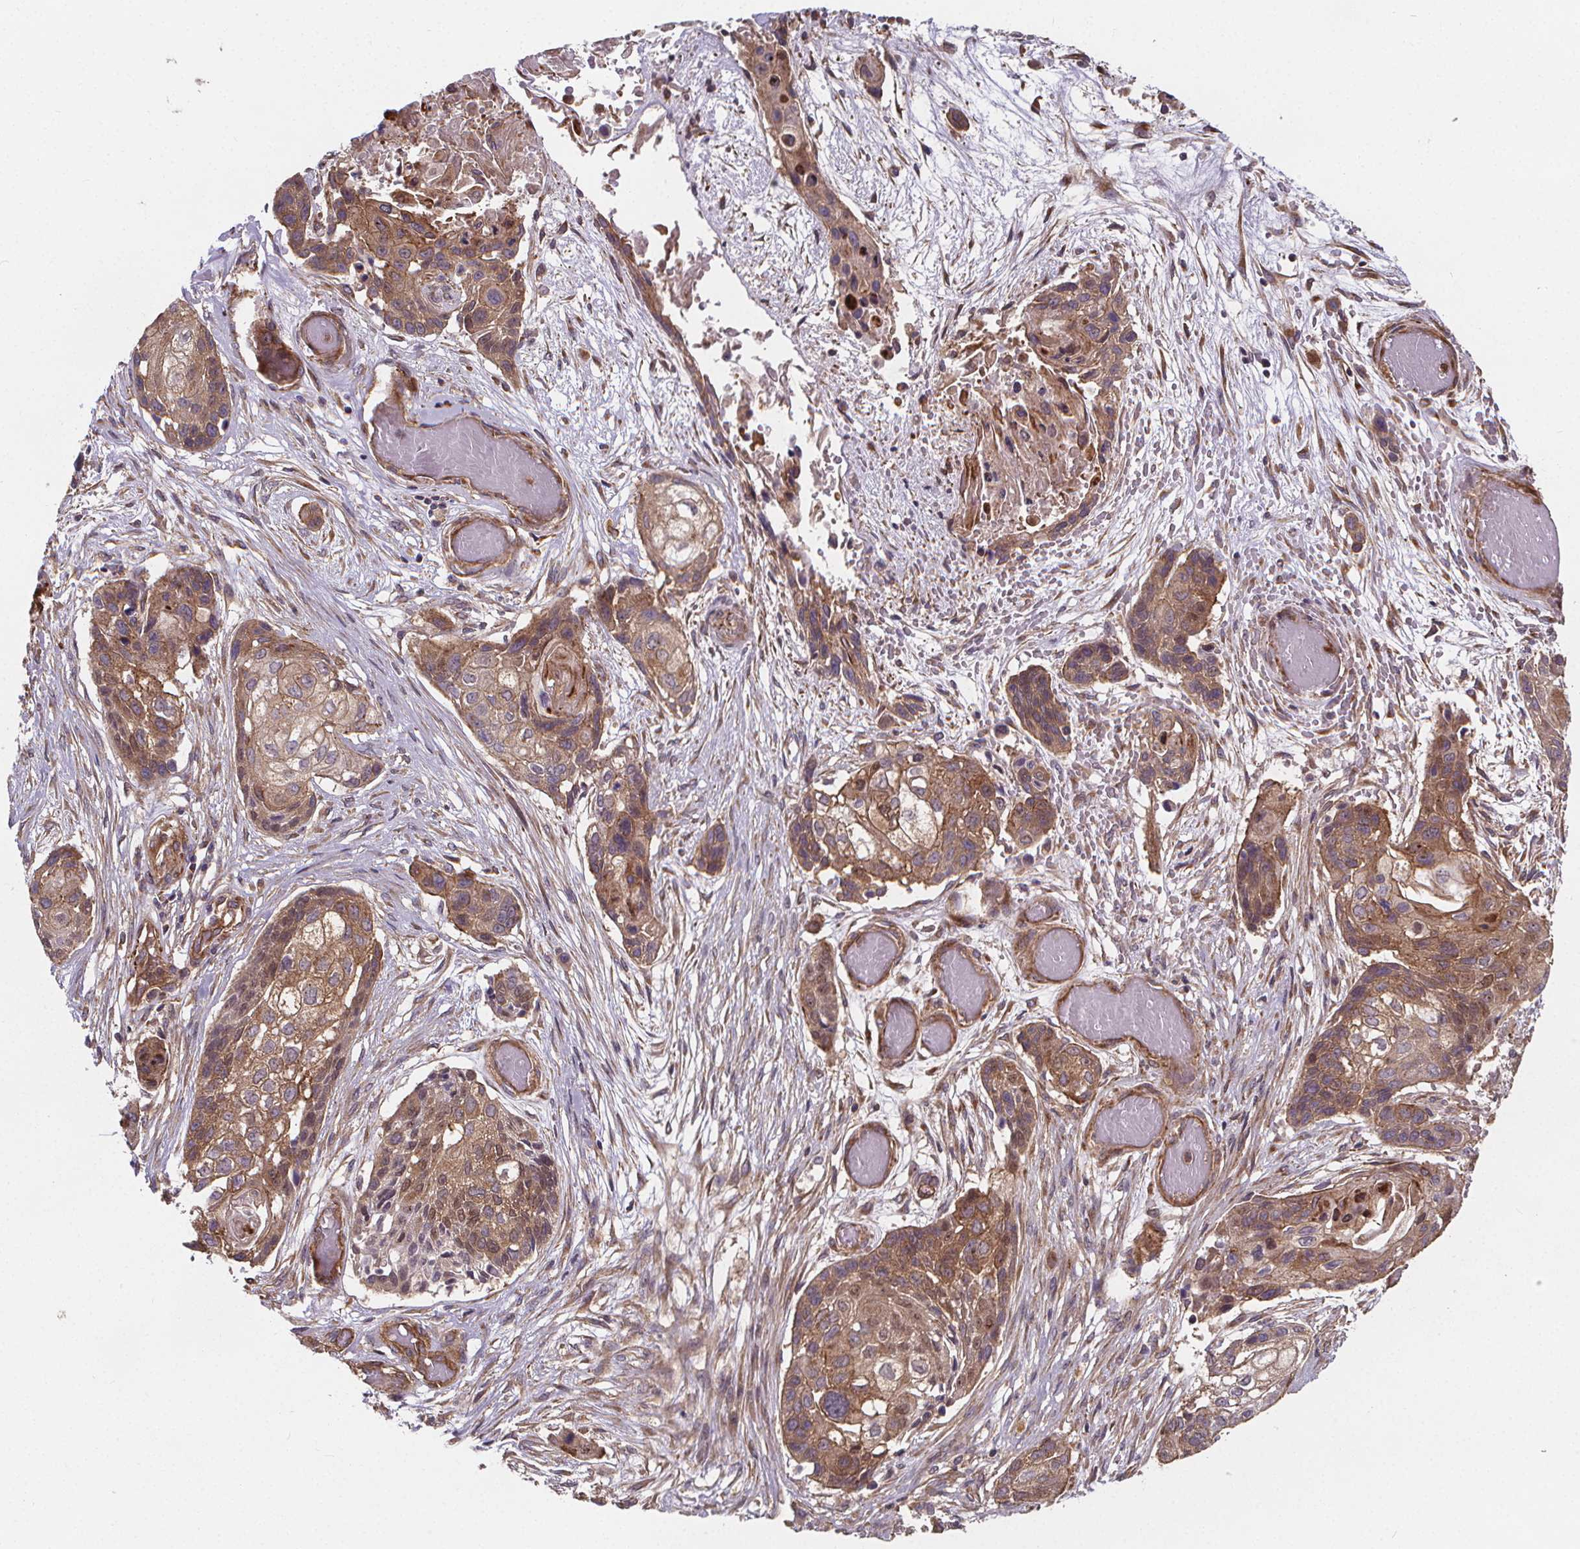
{"staining": {"intensity": "moderate", "quantity": ">75%", "location": "cytoplasmic/membranous"}, "tissue": "lung cancer", "cell_type": "Tumor cells", "image_type": "cancer", "snomed": [{"axis": "morphology", "description": "Squamous cell carcinoma, NOS"}, {"axis": "topography", "description": "Lung"}], "caption": "This histopathology image displays immunohistochemistry staining of human lung cancer, with medium moderate cytoplasmic/membranous expression in approximately >75% of tumor cells.", "gene": "CLINT1", "patient": {"sex": "male", "age": 69}}